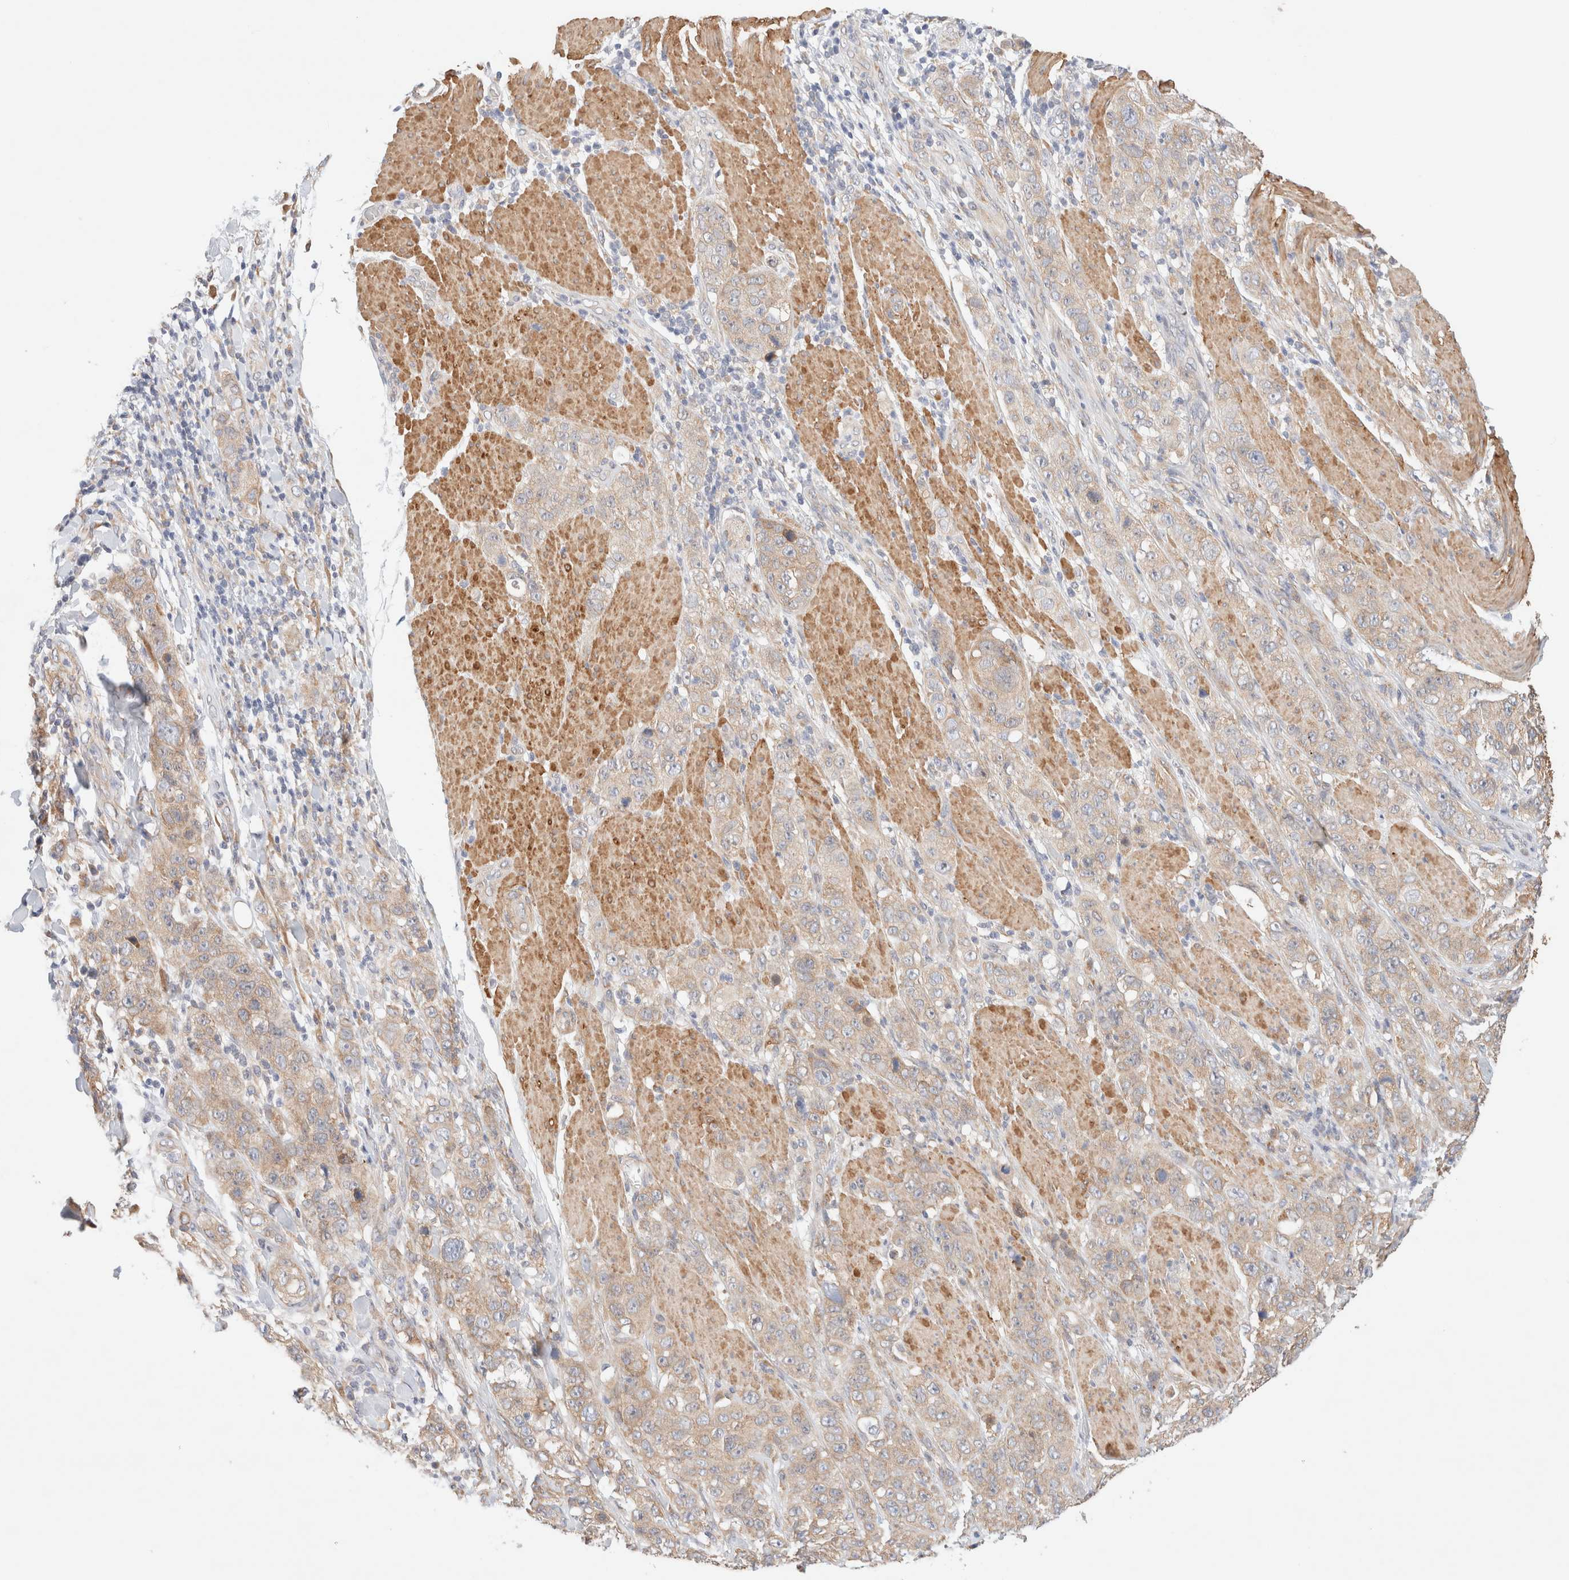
{"staining": {"intensity": "moderate", "quantity": ">75%", "location": "cytoplasmic/membranous"}, "tissue": "stomach cancer", "cell_type": "Tumor cells", "image_type": "cancer", "snomed": [{"axis": "morphology", "description": "Adenocarcinoma, NOS"}, {"axis": "topography", "description": "Stomach"}], "caption": "Immunohistochemistry (IHC) staining of stomach adenocarcinoma, which reveals medium levels of moderate cytoplasmic/membranous expression in approximately >75% of tumor cells indicating moderate cytoplasmic/membranous protein staining. The staining was performed using DAB (3,3'-diaminobenzidine) (brown) for protein detection and nuclei were counterstained in hematoxylin (blue).", "gene": "RRP15", "patient": {"sex": "male", "age": 48}}